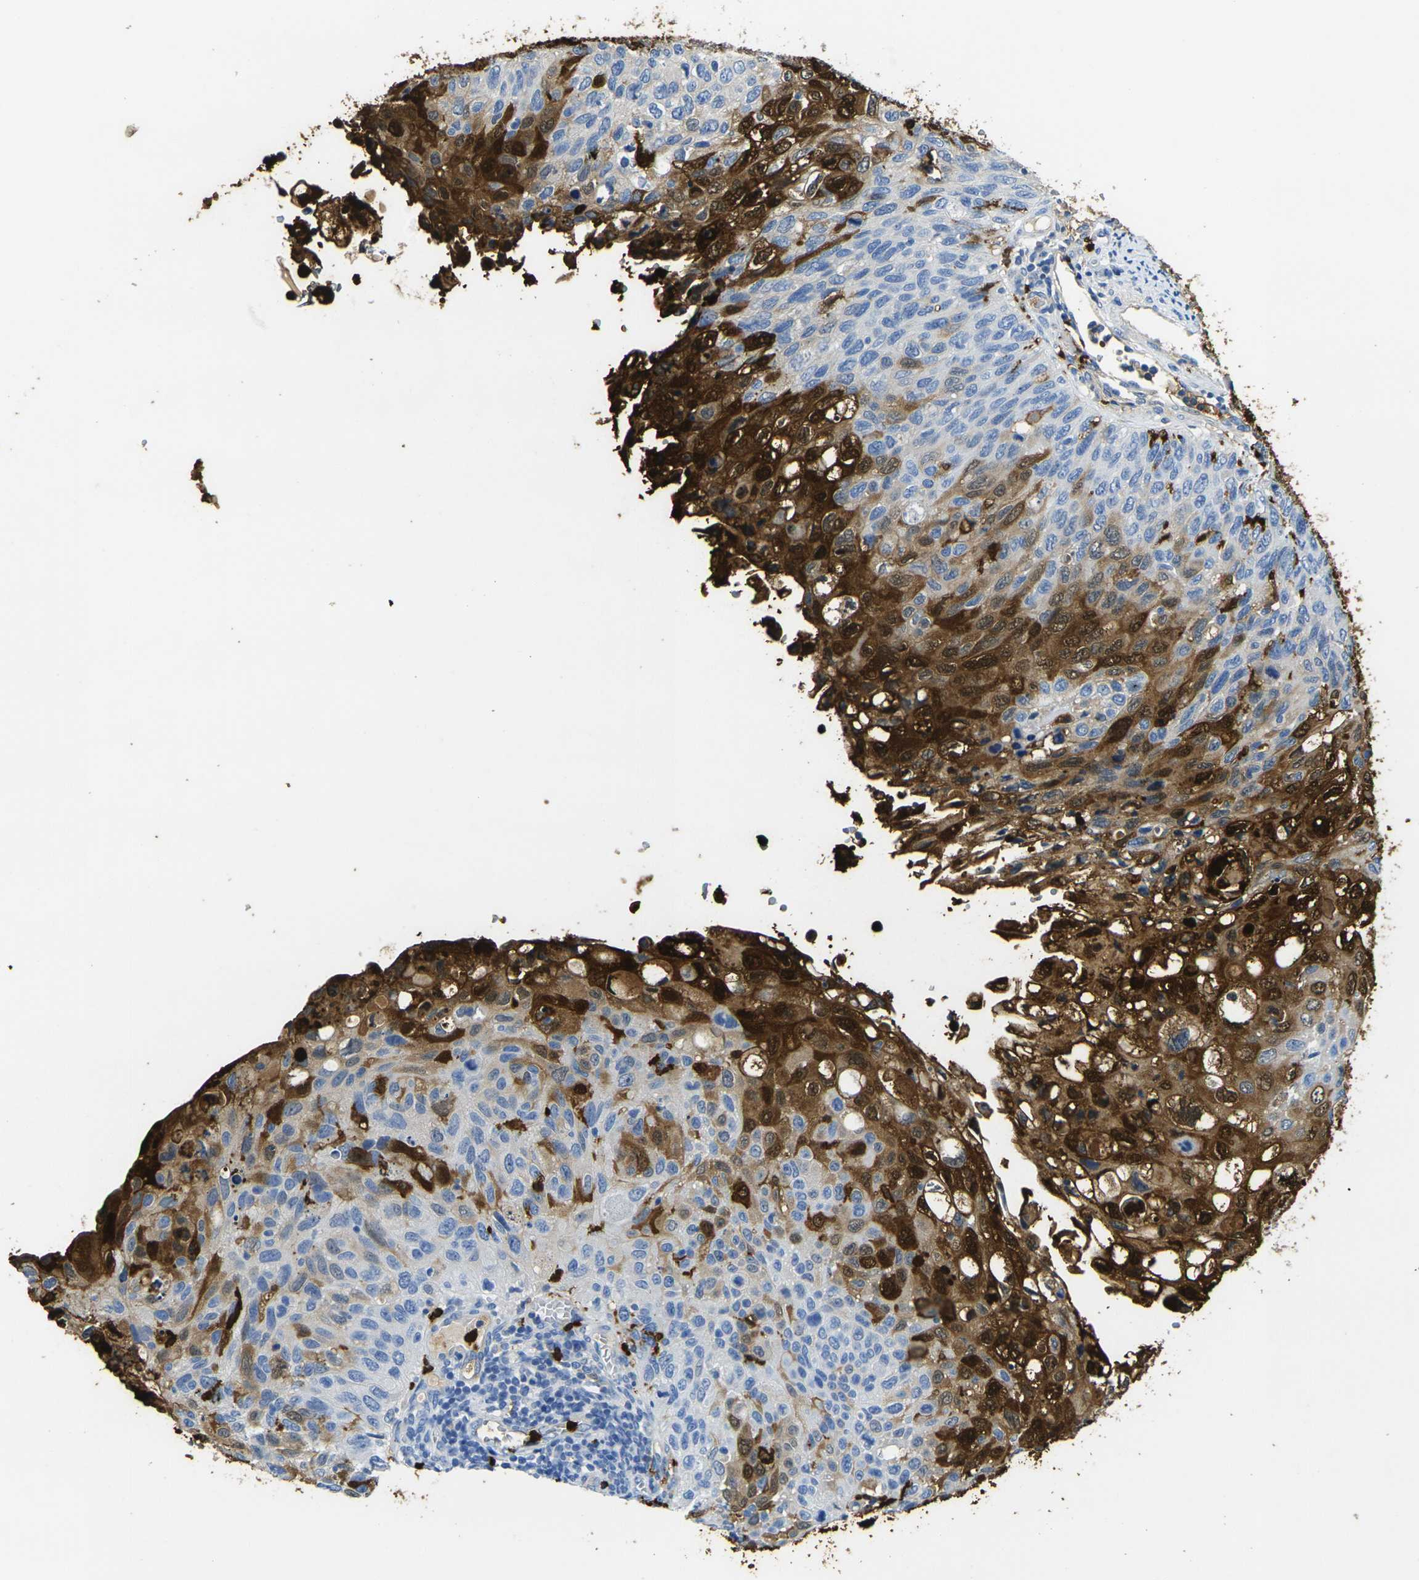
{"staining": {"intensity": "strong", "quantity": "25%-75%", "location": "cytoplasmic/membranous,nuclear"}, "tissue": "cervical cancer", "cell_type": "Tumor cells", "image_type": "cancer", "snomed": [{"axis": "morphology", "description": "Squamous cell carcinoma, NOS"}, {"axis": "topography", "description": "Cervix"}], "caption": "Protein staining exhibits strong cytoplasmic/membranous and nuclear expression in about 25%-75% of tumor cells in cervical squamous cell carcinoma.", "gene": "S100A9", "patient": {"sex": "female", "age": 70}}